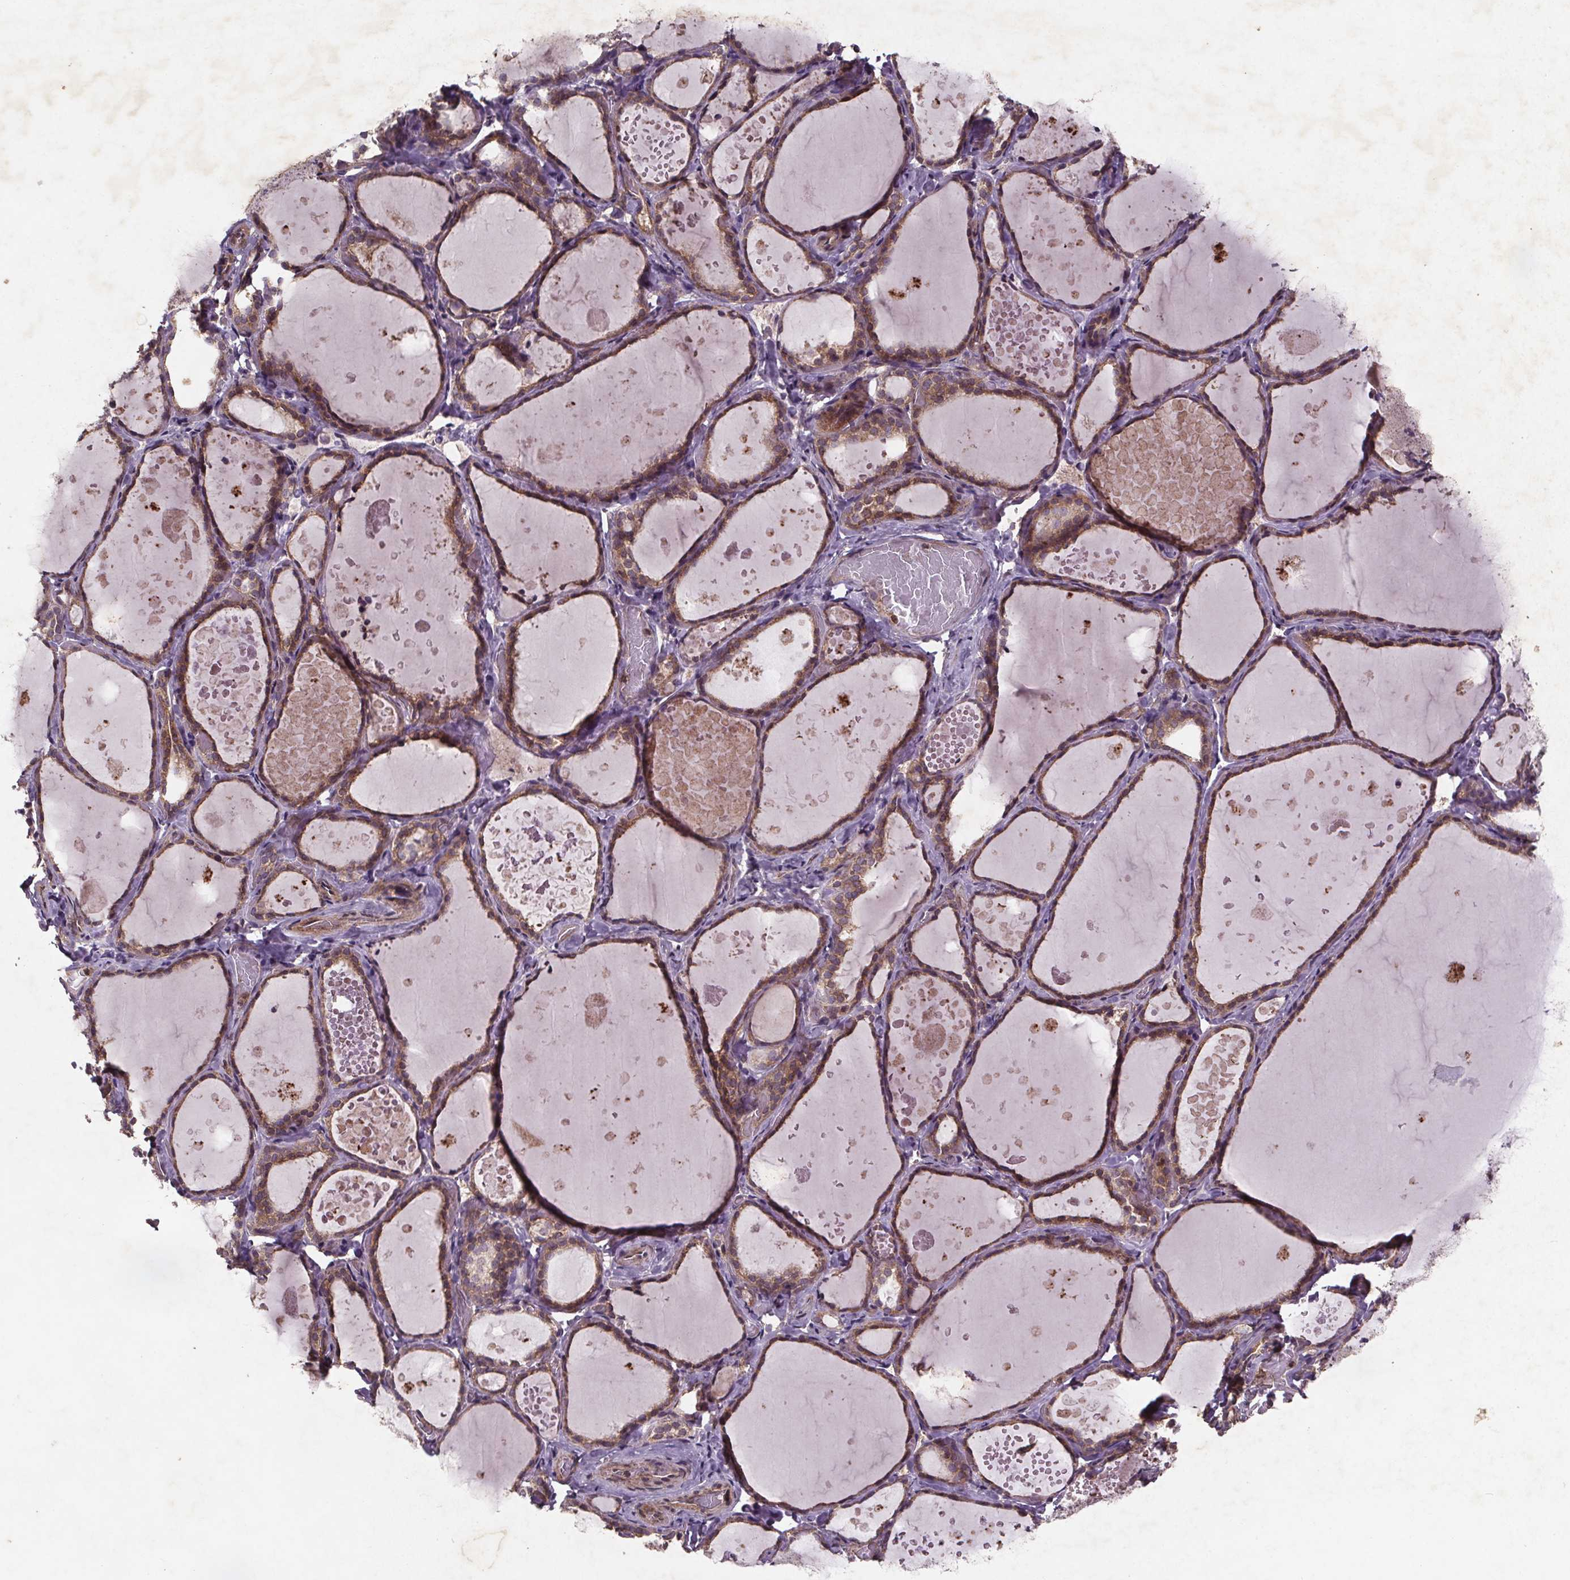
{"staining": {"intensity": "moderate", "quantity": ">75%", "location": "cytoplasmic/membranous"}, "tissue": "thyroid gland", "cell_type": "Glandular cells", "image_type": "normal", "snomed": [{"axis": "morphology", "description": "Normal tissue, NOS"}, {"axis": "topography", "description": "Thyroid gland"}], "caption": "Immunohistochemistry (IHC) histopathology image of normal human thyroid gland stained for a protein (brown), which exhibits medium levels of moderate cytoplasmic/membranous staining in approximately >75% of glandular cells.", "gene": "STRN3", "patient": {"sex": "female", "age": 56}}